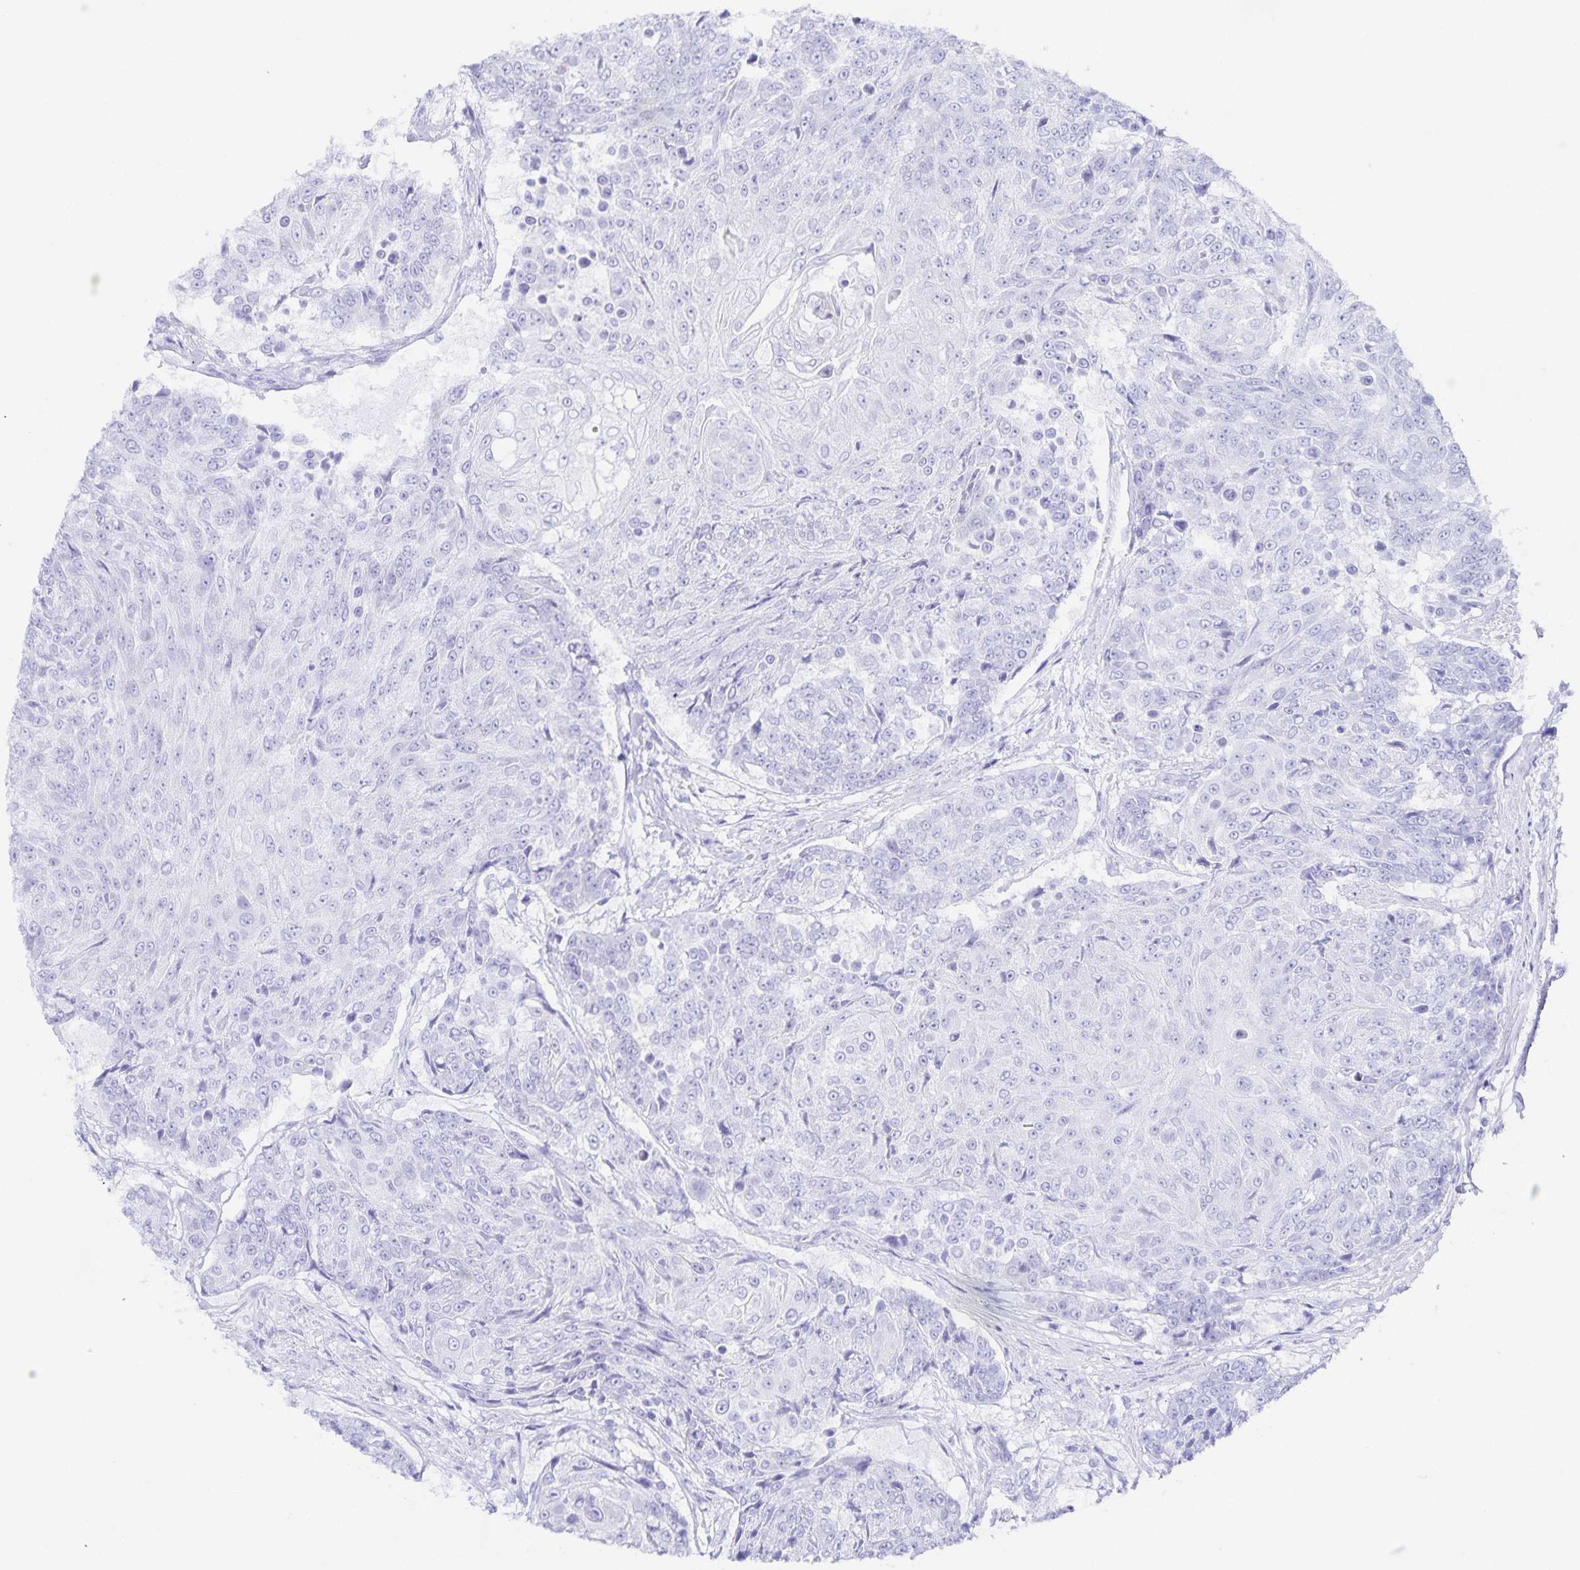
{"staining": {"intensity": "negative", "quantity": "none", "location": "none"}, "tissue": "urothelial cancer", "cell_type": "Tumor cells", "image_type": "cancer", "snomed": [{"axis": "morphology", "description": "Urothelial carcinoma, High grade"}, {"axis": "topography", "description": "Urinary bladder"}], "caption": "Urothelial cancer was stained to show a protein in brown. There is no significant positivity in tumor cells.", "gene": "SNTN", "patient": {"sex": "female", "age": 63}}